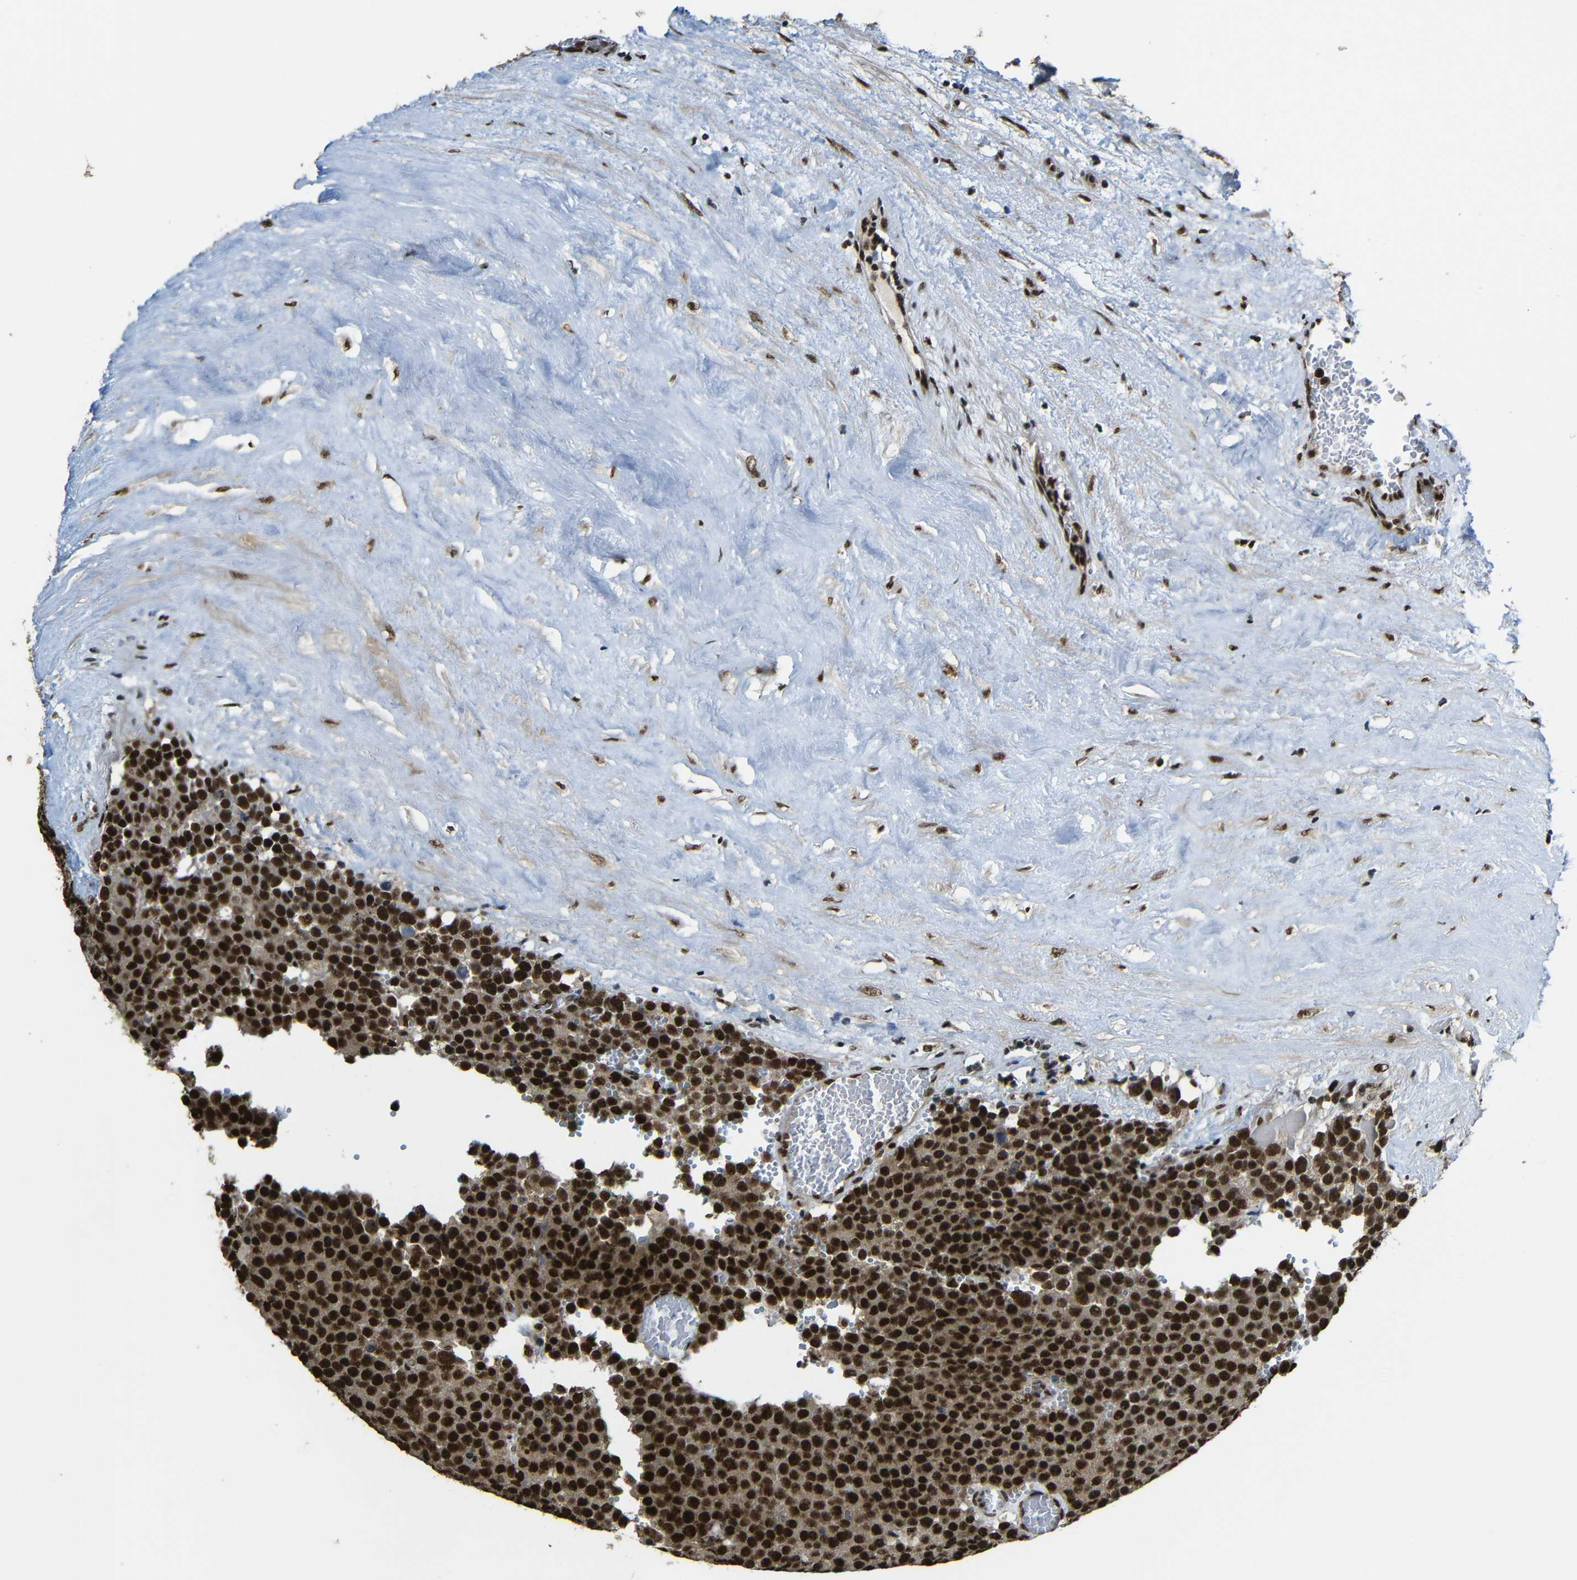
{"staining": {"intensity": "strong", "quantity": ">75%", "location": "cytoplasmic/membranous,nuclear"}, "tissue": "testis cancer", "cell_type": "Tumor cells", "image_type": "cancer", "snomed": [{"axis": "morphology", "description": "Normal tissue, NOS"}, {"axis": "morphology", "description": "Seminoma, NOS"}, {"axis": "topography", "description": "Testis"}], "caption": "A high amount of strong cytoplasmic/membranous and nuclear staining is seen in about >75% of tumor cells in testis cancer tissue. The staining was performed using DAB to visualize the protein expression in brown, while the nuclei were stained in blue with hematoxylin (Magnification: 20x).", "gene": "TCF7L2", "patient": {"sex": "male", "age": 71}}